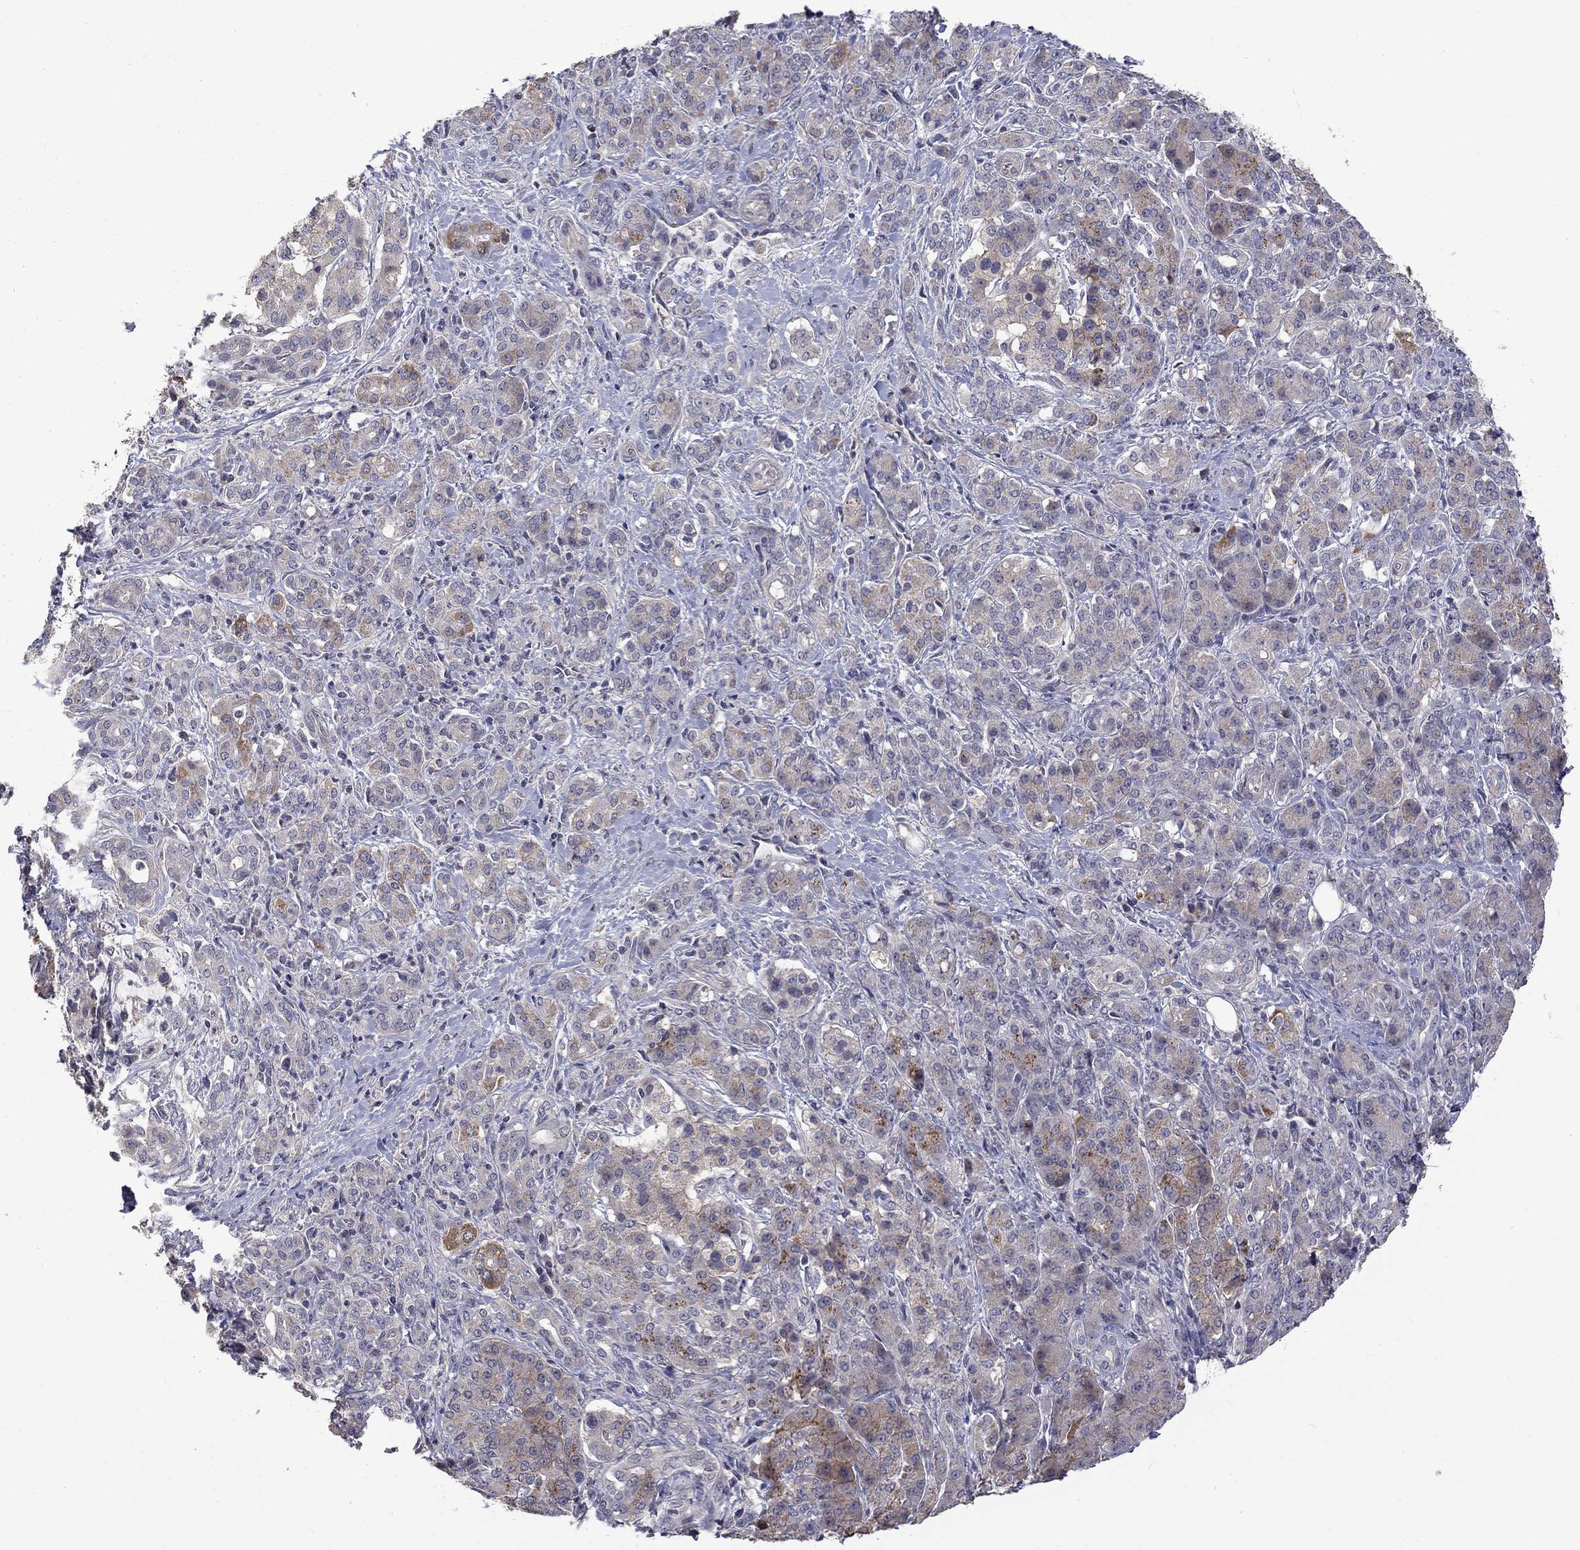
{"staining": {"intensity": "moderate", "quantity": "<25%", "location": "cytoplasmic/membranous"}, "tissue": "pancreatic cancer", "cell_type": "Tumor cells", "image_type": "cancer", "snomed": [{"axis": "morphology", "description": "Normal tissue, NOS"}, {"axis": "morphology", "description": "Inflammation, NOS"}, {"axis": "morphology", "description": "Adenocarcinoma, NOS"}, {"axis": "topography", "description": "Pancreas"}], "caption": "Moderate cytoplasmic/membranous staining is identified in about <25% of tumor cells in pancreatic adenocarcinoma.", "gene": "SLC39A14", "patient": {"sex": "male", "age": 57}}